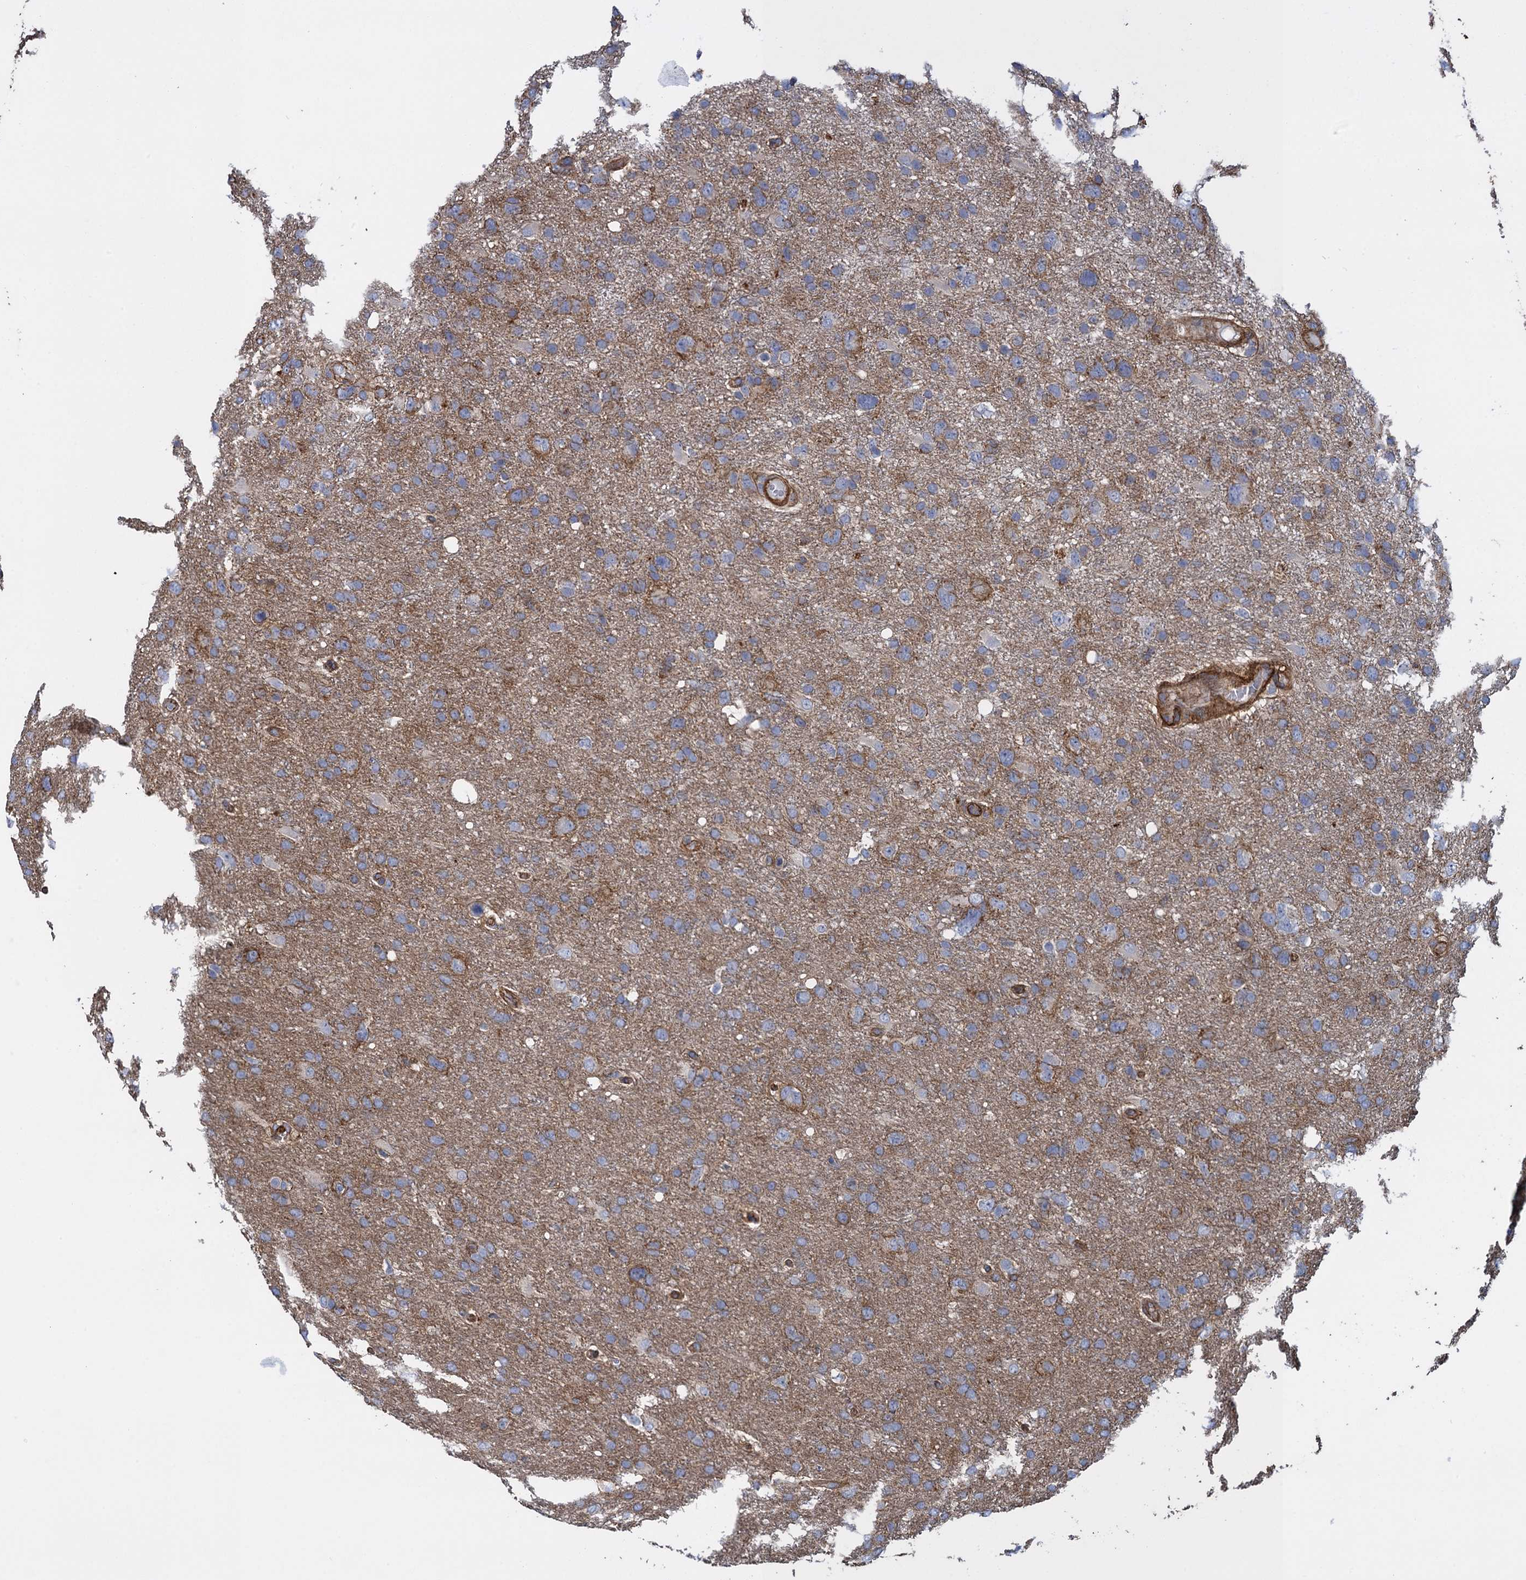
{"staining": {"intensity": "weak", "quantity": "<25%", "location": "cytoplasmic/membranous"}, "tissue": "glioma", "cell_type": "Tumor cells", "image_type": "cancer", "snomed": [{"axis": "morphology", "description": "Glioma, malignant, High grade"}, {"axis": "topography", "description": "Brain"}], "caption": "IHC of human glioma demonstrates no staining in tumor cells.", "gene": "PROSER2", "patient": {"sex": "male", "age": 61}}